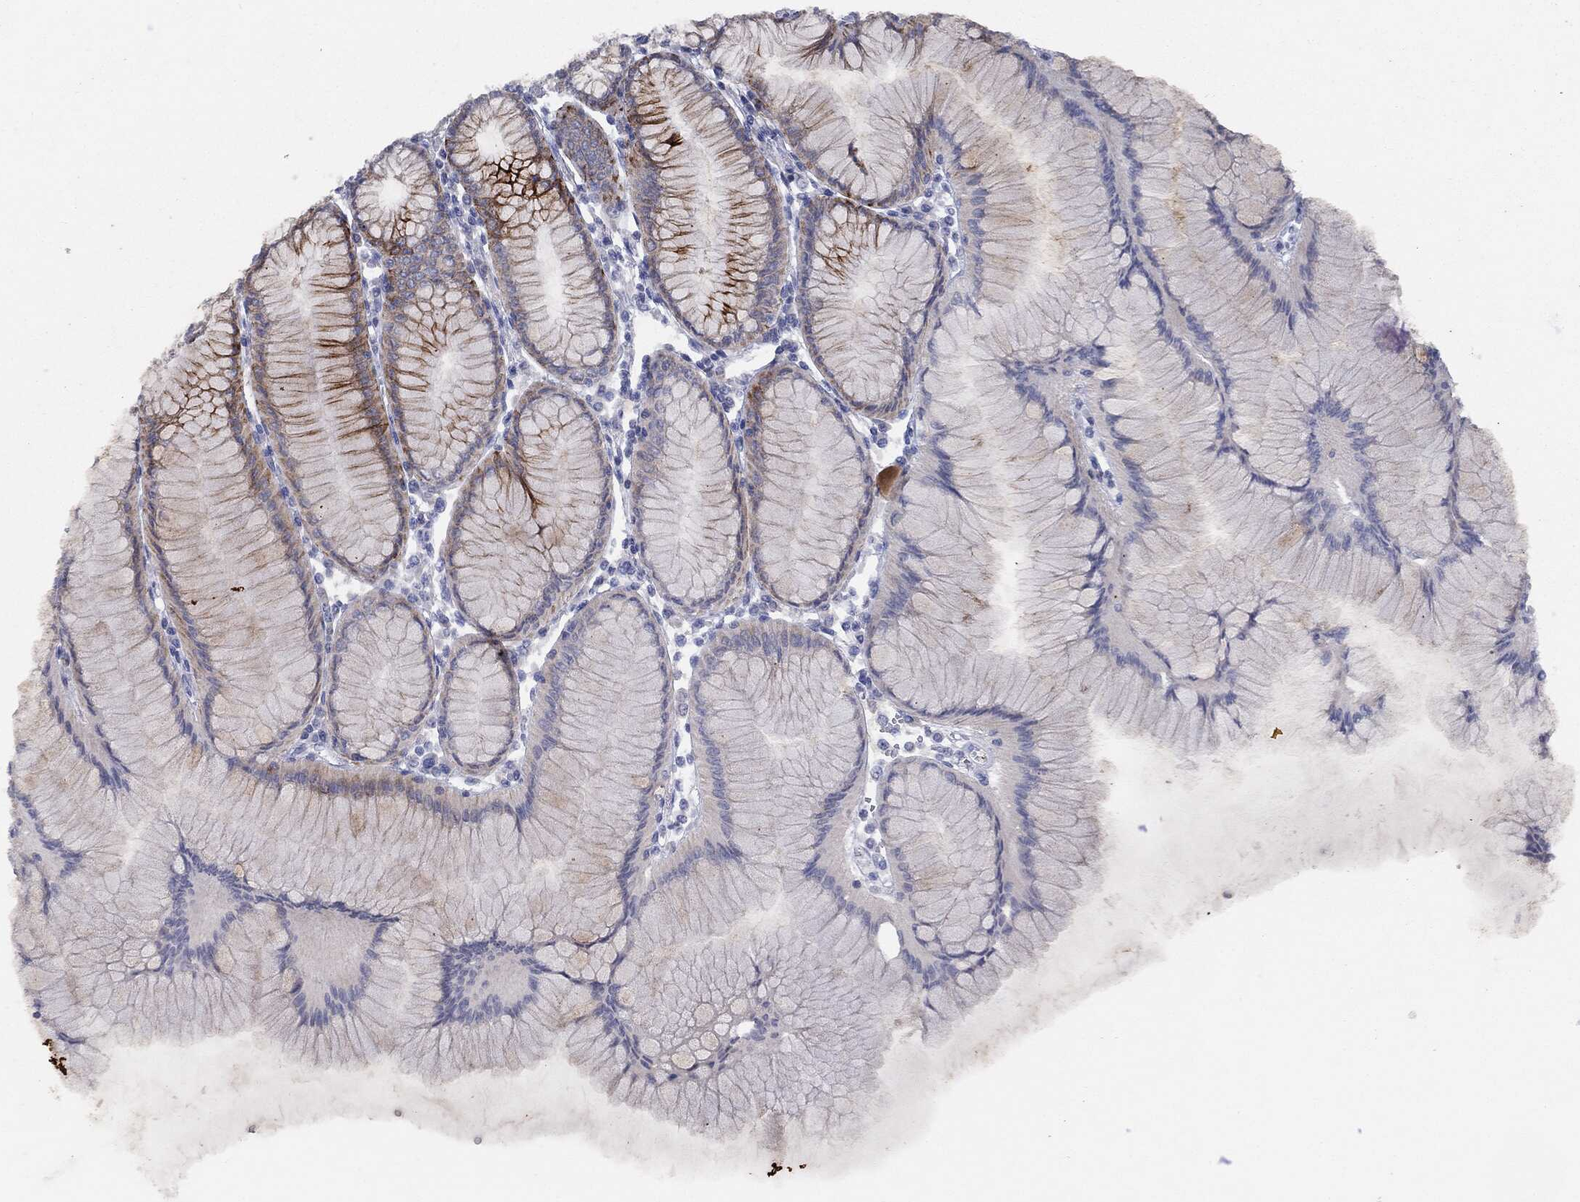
{"staining": {"intensity": "strong", "quantity": "<25%", "location": "cytoplasmic/membranous"}, "tissue": "stomach", "cell_type": "Glandular cells", "image_type": "normal", "snomed": [{"axis": "morphology", "description": "Normal tissue, NOS"}, {"axis": "topography", "description": "Stomach"}], "caption": "This image reveals benign stomach stained with immunohistochemistry to label a protein in brown. The cytoplasmic/membranous of glandular cells show strong positivity for the protein. Nuclei are counter-stained blue.", "gene": "MUC1", "patient": {"sex": "female", "age": 57}}